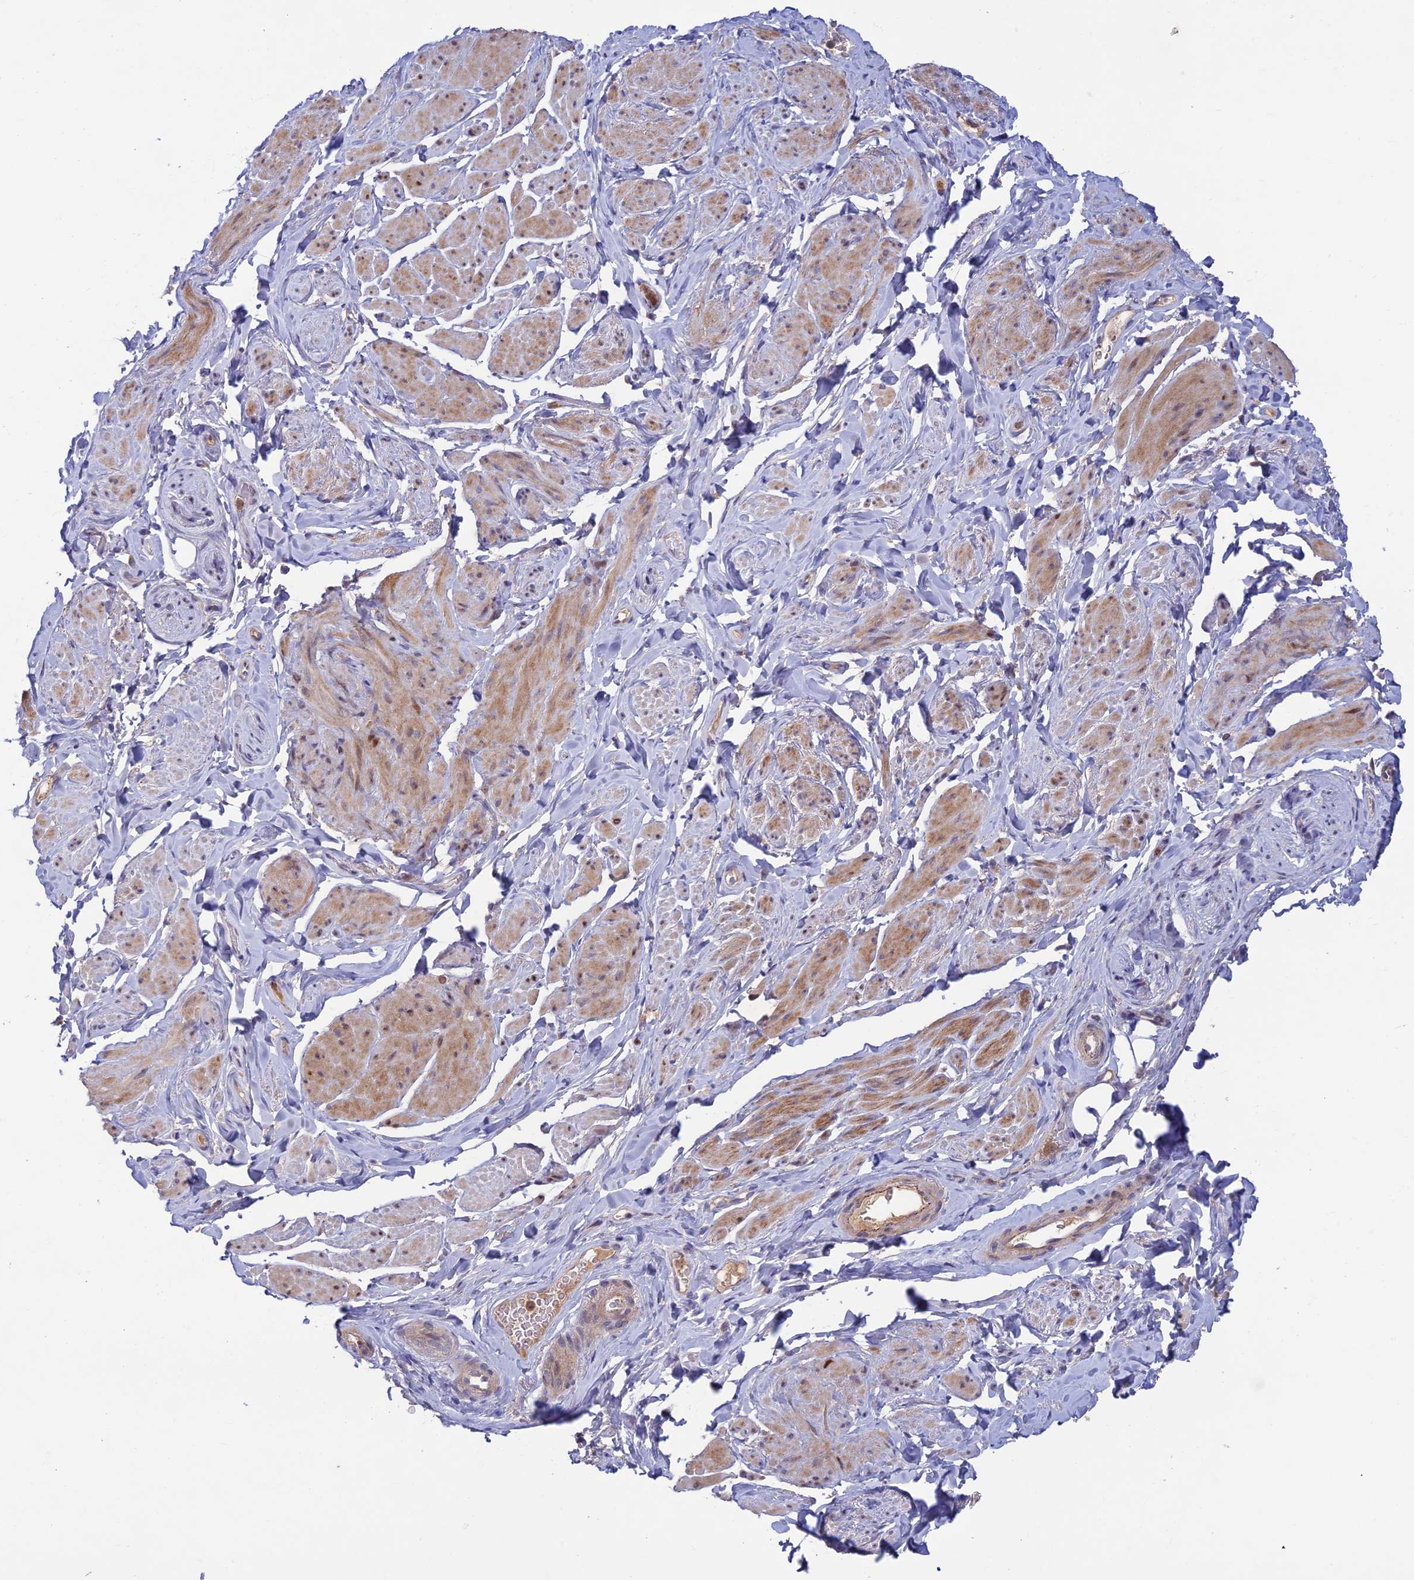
{"staining": {"intensity": "moderate", "quantity": "25%-75%", "location": "cytoplasmic/membranous,nuclear"}, "tissue": "smooth muscle", "cell_type": "Smooth muscle cells", "image_type": "normal", "snomed": [{"axis": "morphology", "description": "Normal tissue, NOS"}, {"axis": "topography", "description": "Smooth muscle"}, {"axis": "topography", "description": "Peripheral nerve tissue"}], "caption": "Smooth muscle cells show medium levels of moderate cytoplasmic/membranous,nuclear staining in approximately 25%-75% of cells in unremarkable human smooth muscle.", "gene": "FASTKD5", "patient": {"sex": "male", "age": 69}}